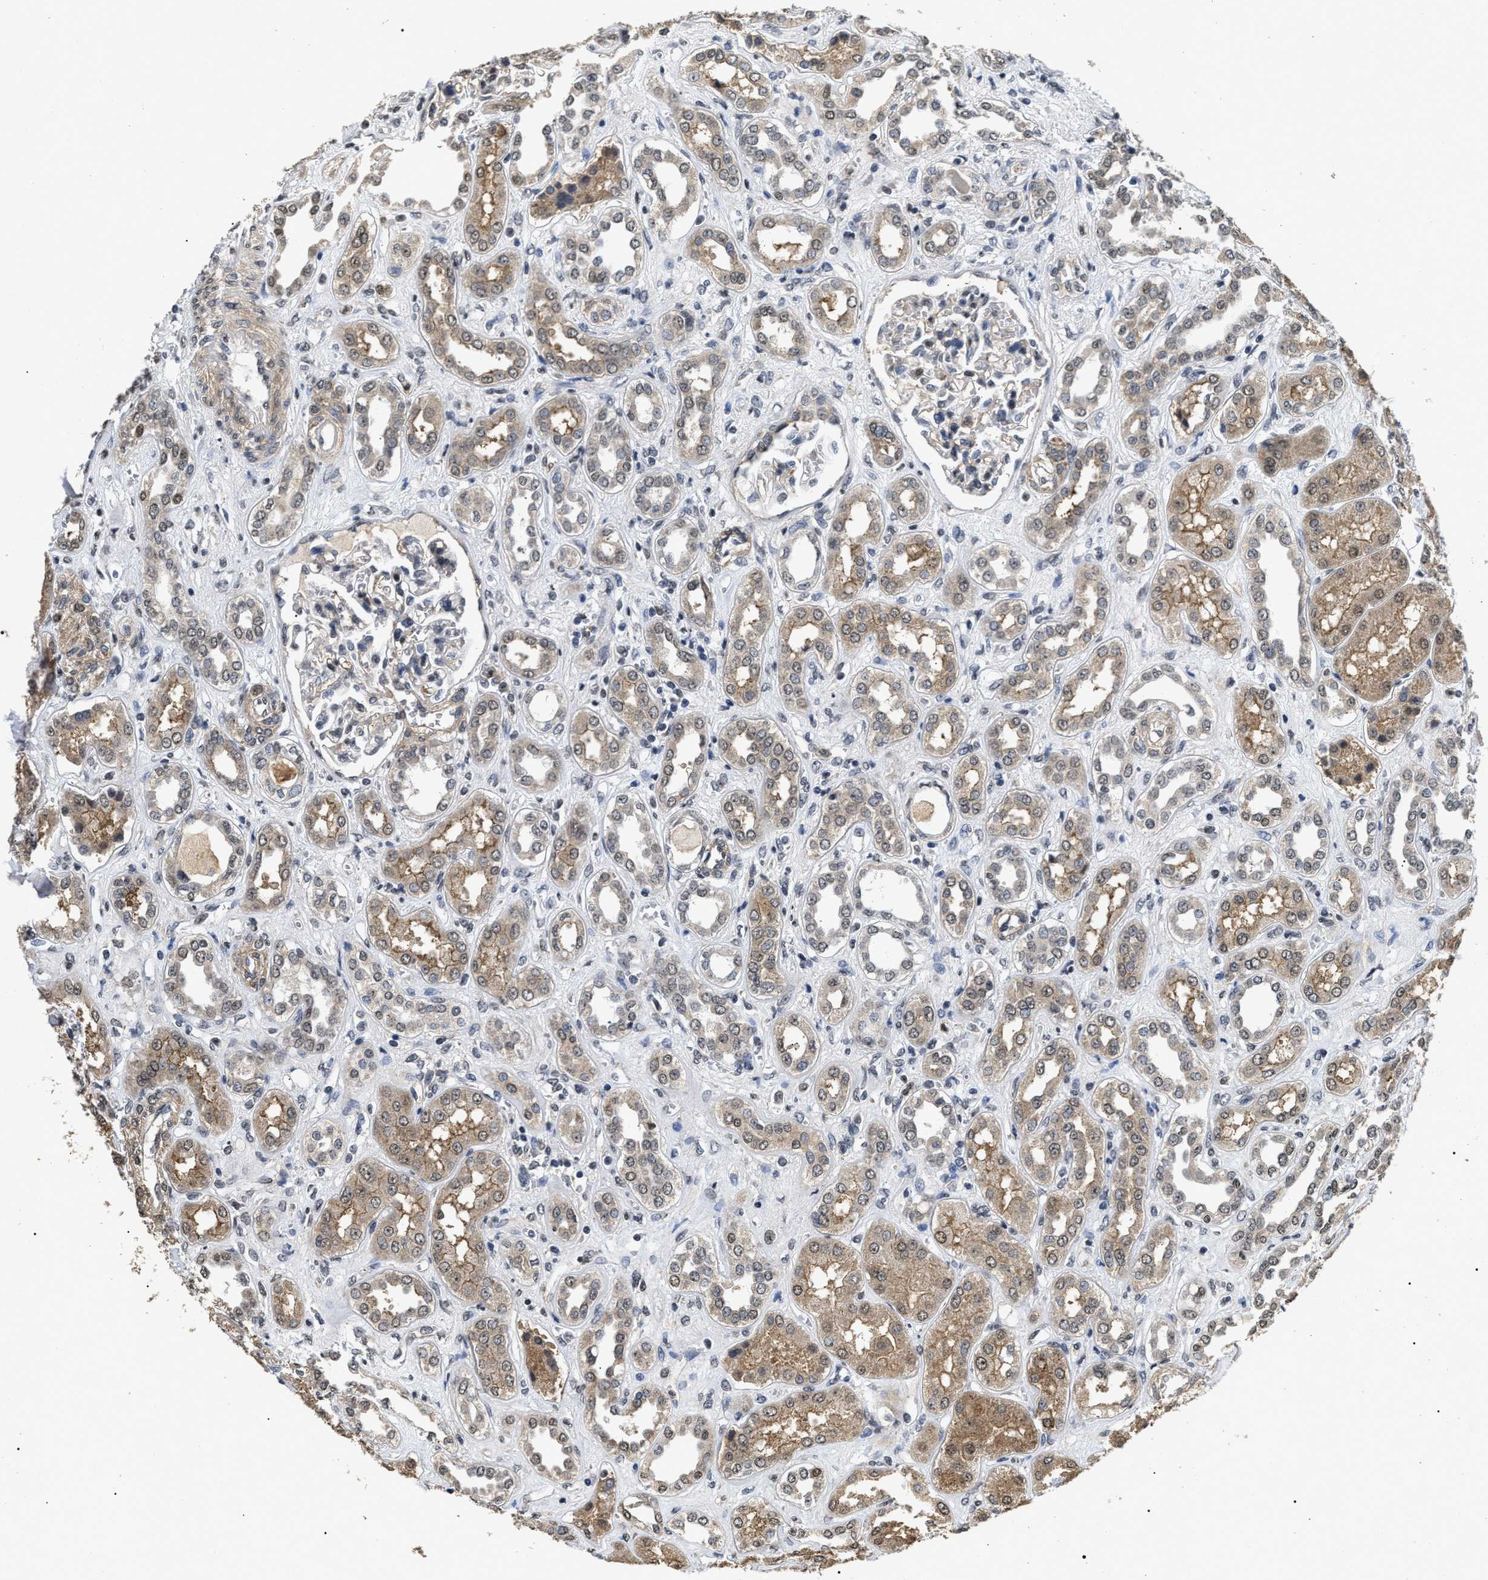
{"staining": {"intensity": "weak", "quantity": "<25%", "location": "nuclear"}, "tissue": "kidney", "cell_type": "Cells in glomeruli", "image_type": "normal", "snomed": [{"axis": "morphology", "description": "Normal tissue, NOS"}, {"axis": "topography", "description": "Kidney"}], "caption": "Immunohistochemistry (IHC) histopathology image of benign kidney: human kidney stained with DAB (3,3'-diaminobenzidine) displays no significant protein expression in cells in glomeruli.", "gene": "ANP32E", "patient": {"sex": "male", "age": 59}}